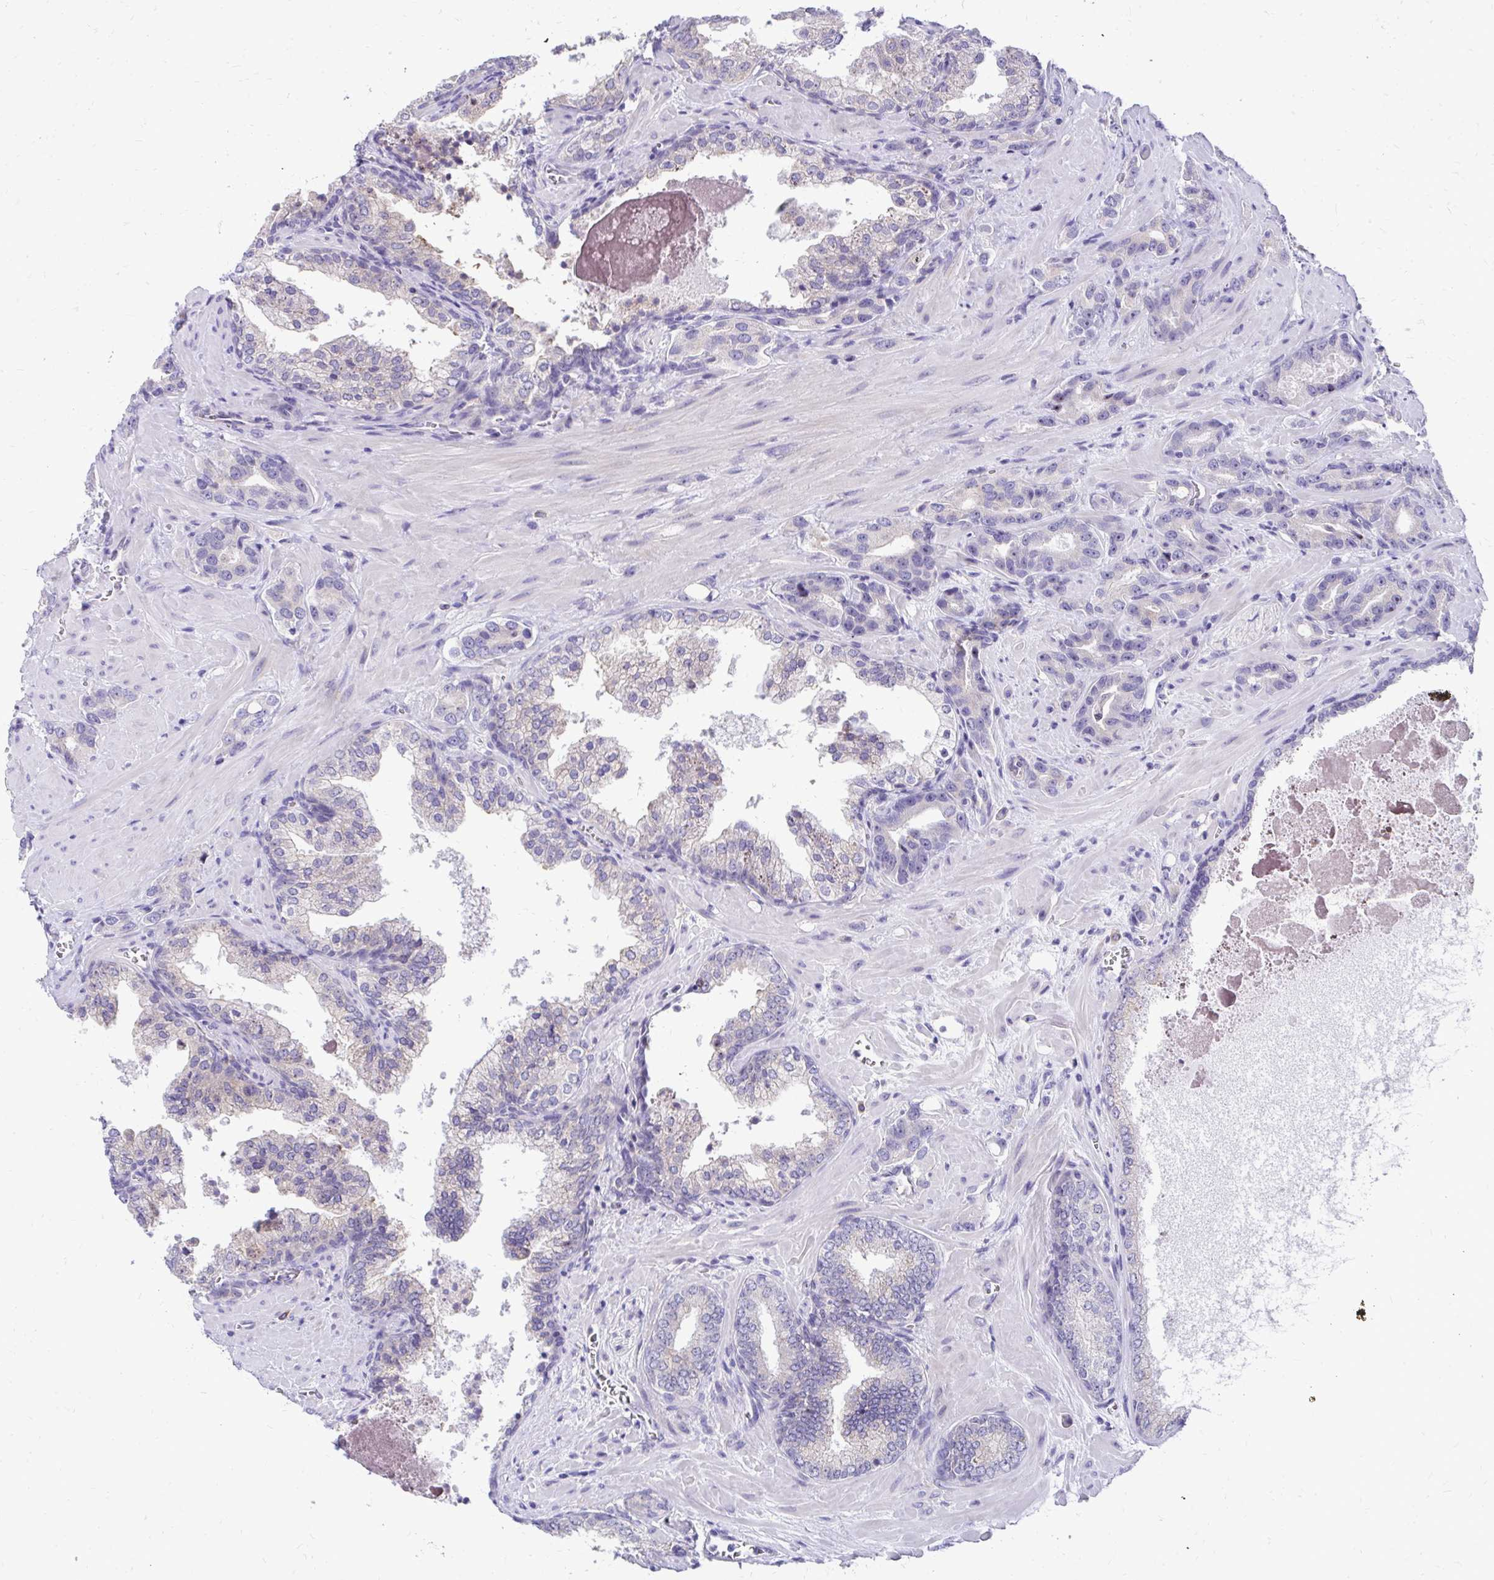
{"staining": {"intensity": "negative", "quantity": "none", "location": "none"}, "tissue": "prostate cancer", "cell_type": "Tumor cells", "image_type": "cancer", "snomed": [{"axis": "morphology", "description": "Adenocarcinoma, High grade"}, {"axis": "topography", "description": "Prostate"}], "caption": "The image displays no significant expression in tumor cells of adenocarcinoma (high-grade) (prostate).", "gene": "NIFK", "patient": {"sex": "male", "age": 65}}